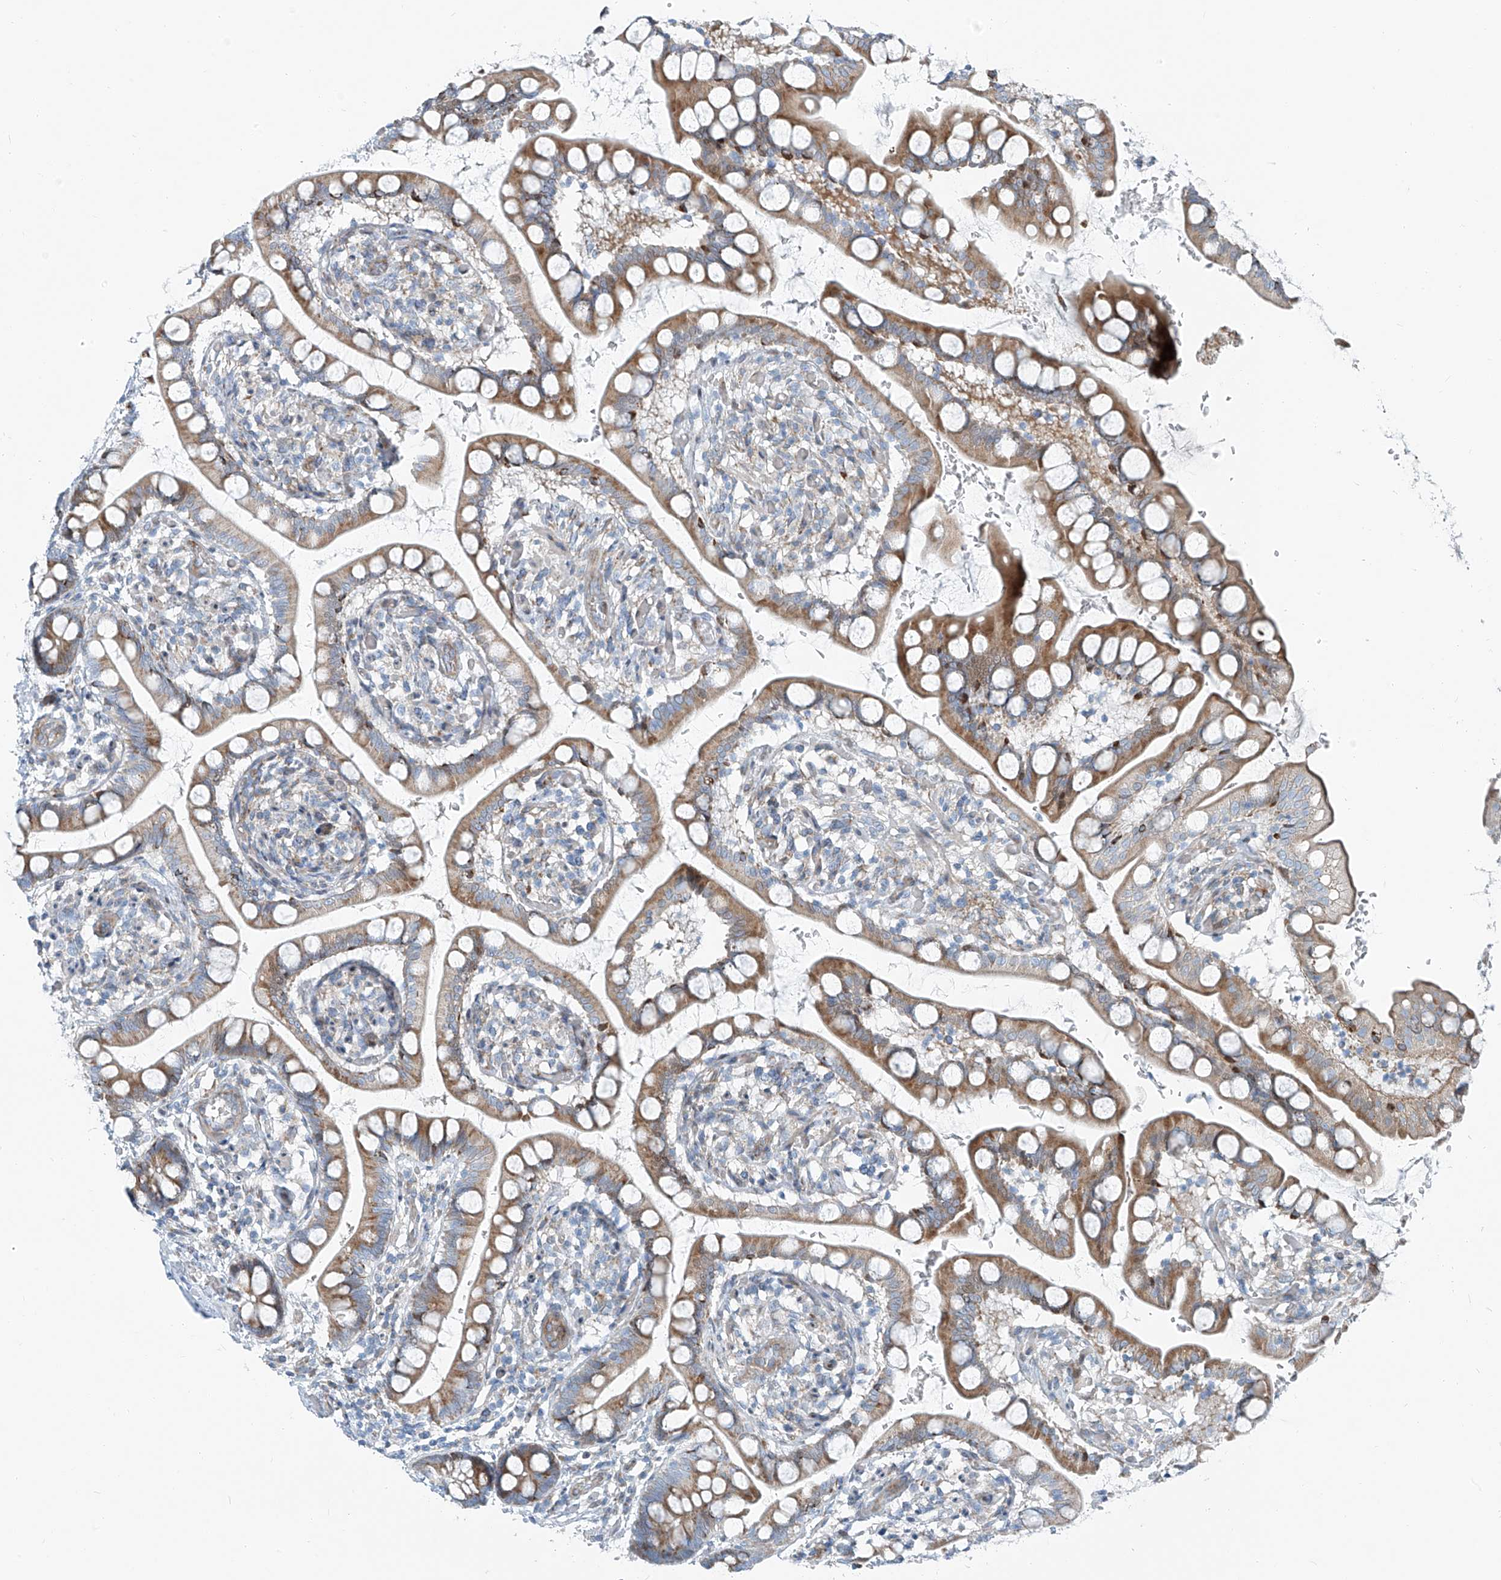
{"staining": {"intensity": "moderate", "quantity": ">75%", "location": "cytoplasmic/membranous"}, "tissue": "small intestine", "cell_type": "Glandular cells", "image_type": "normal", "snomed": [{"axis": "morphology", "description": "Normal tissue, NOS"}, {"axis": "topography", "description": "Small intestine"}], "caption": "DAB (3,3'-diaminobenzidine) immunohistochemical staining of normal human small intestine displays moderate cytoplasmic/membranous protein staining in about >75% of glandular cells.", "gene": "HIC2", "patient": {"sex": "male", "age": 52}}